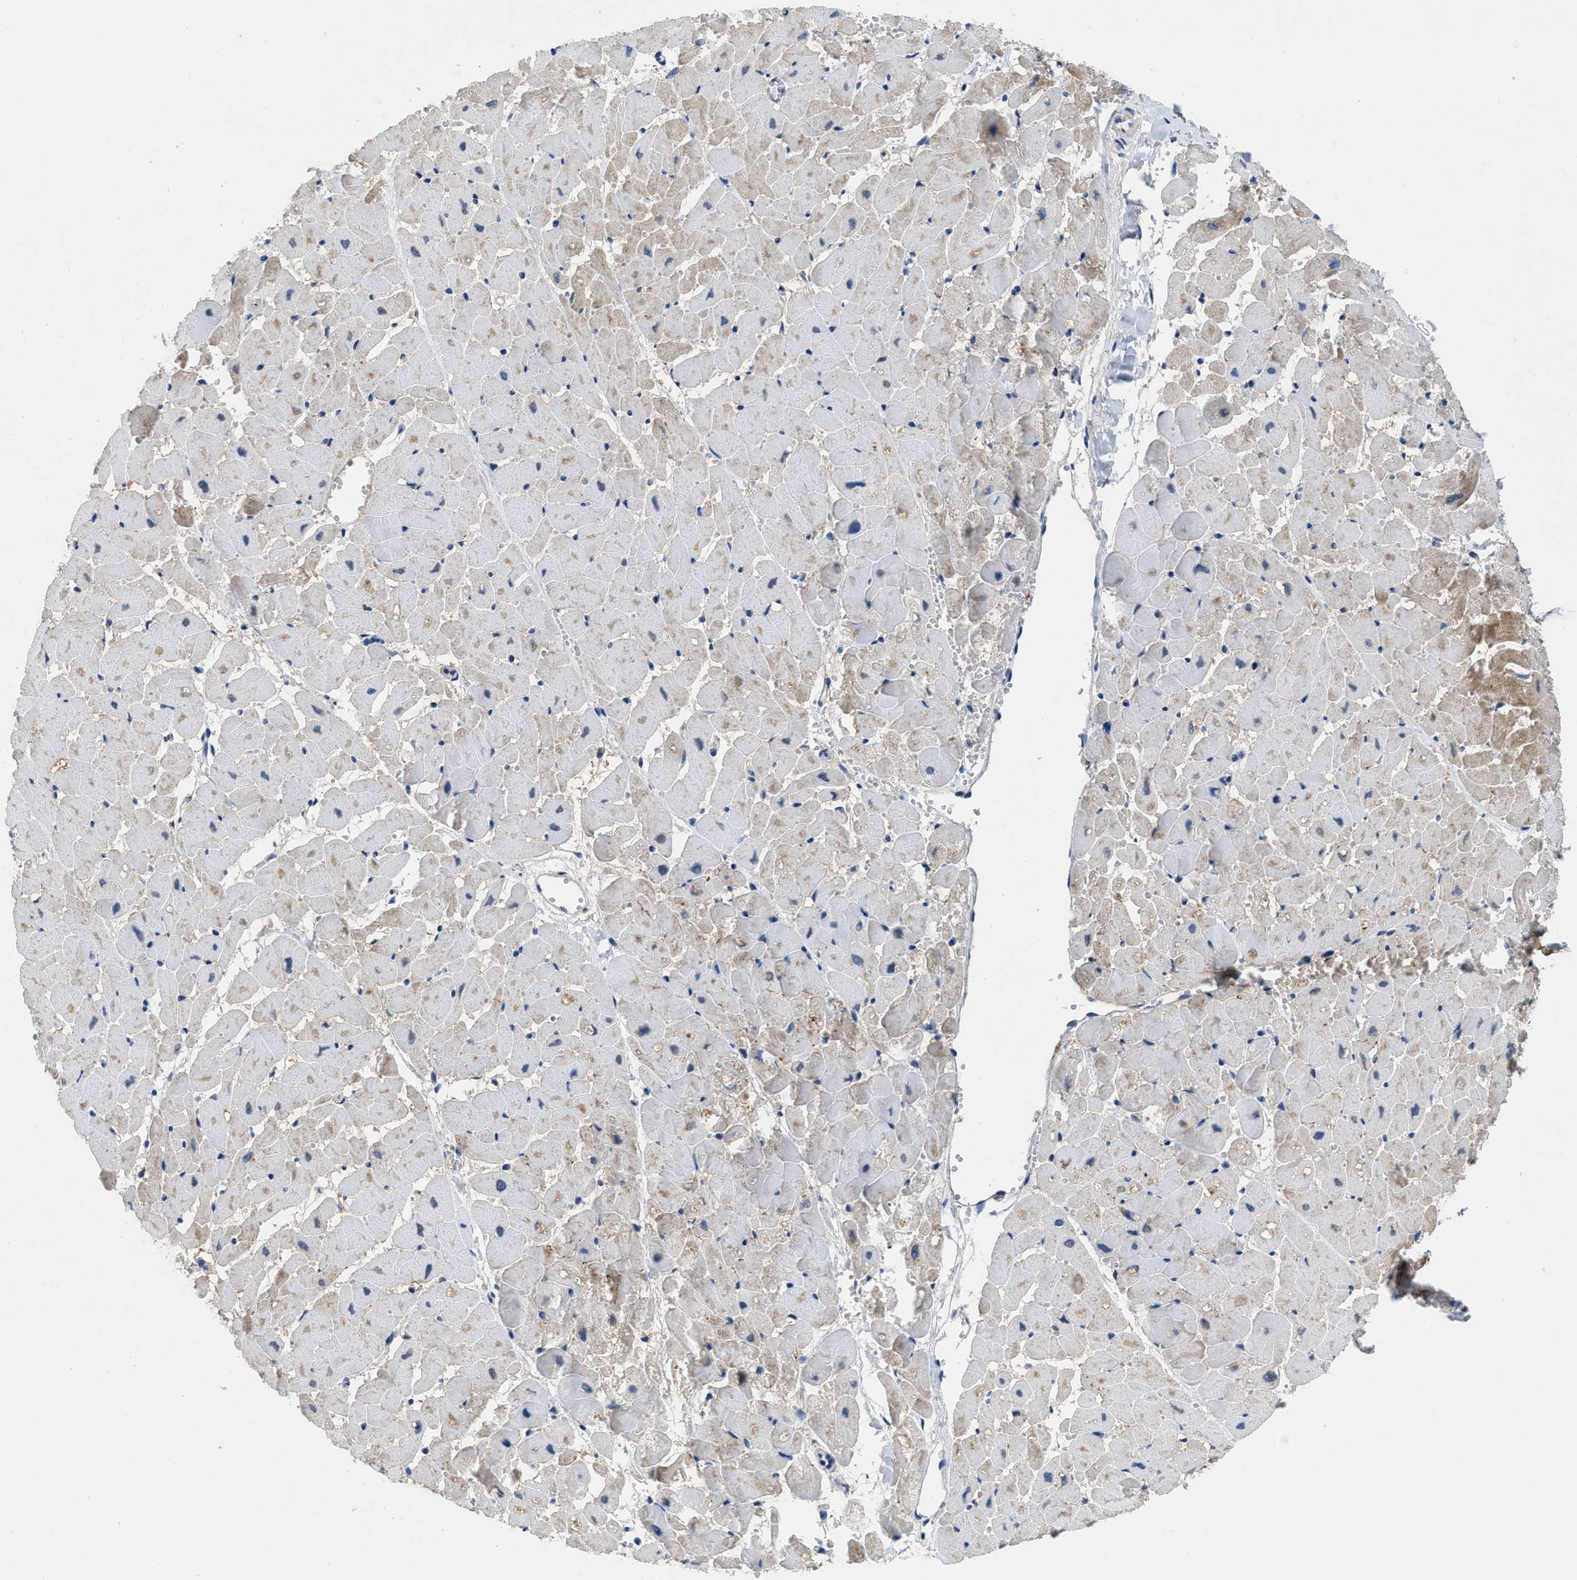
{"staining": {"intensity": "moderate", "quantity": "25%-75%", "location": "cytoplasmic/membranous"}, "tissue": "heart muscle", "cell_type": "Cardiomyocytes", "image_type": "normal", "snomed": [{"axis": "morphology", "description": "Normal tissue, NOS"}, {"axis": "topography", "description": "Heart"}], "caption": "Immunohistochemical staining of normal human heart muscle reveals medium levels of moderate cytoplasmic/membranous expression in about 25%-75% of cardiomyocytes. (DAB = brown stain, brightfield microscopy at high magnification).", "gene": "DGKE", "patient": {"sex": "female", "age": 19}}